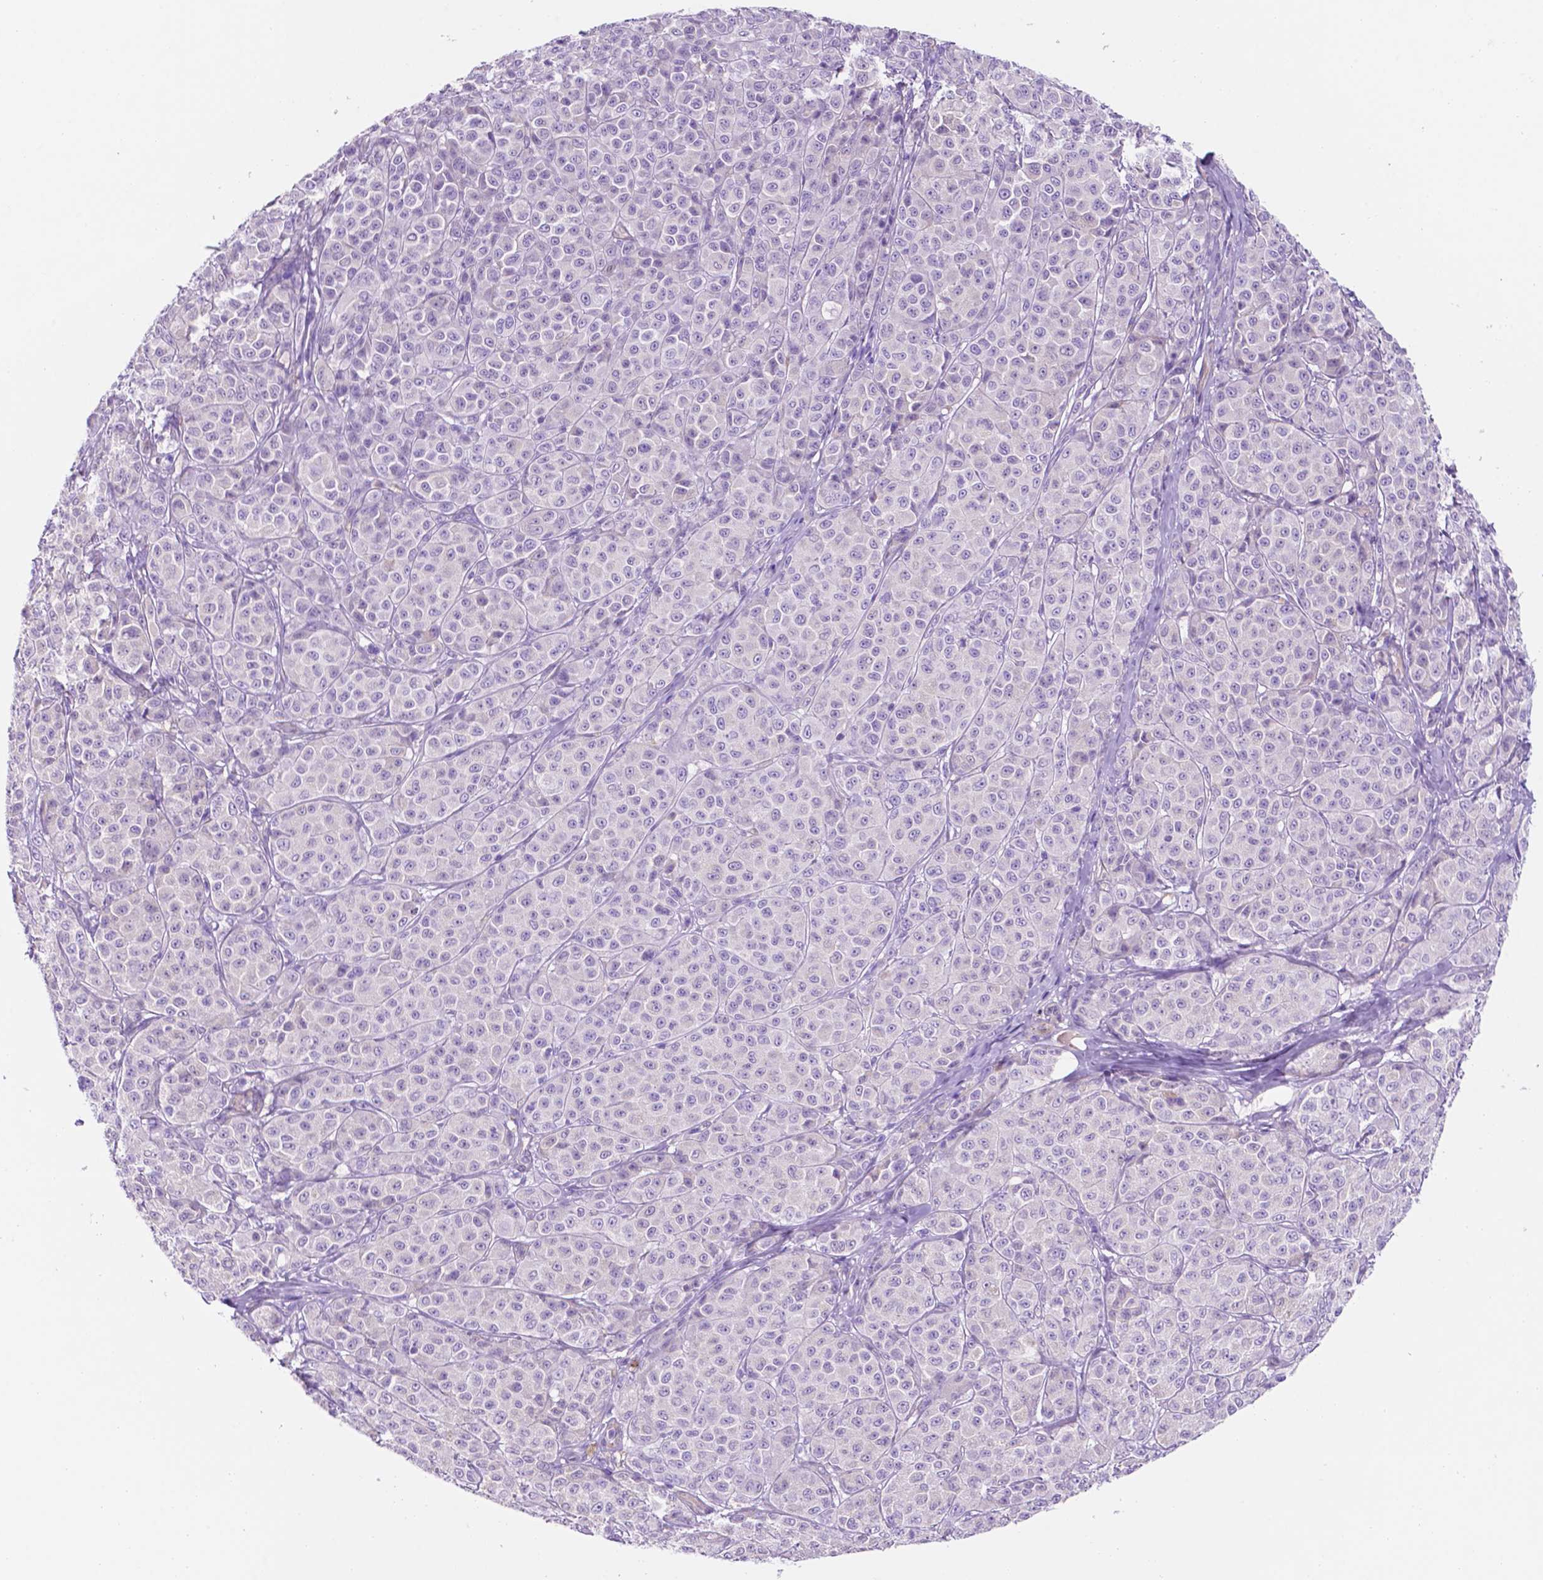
{"staining": {"intensity": "negative", "quantity": "none", "location": "none"}, "tissue": "melanoma", "cell_type": "Tumor cells", "image_type": "cancer", "snomed": [{"axis": "morphology", "description": "Malignant melanoma, NOS"}, {"axis": "topography", "description": "Skin"}], "caption": "Human malignant melanoma stained for a protein using immunohistochemistry shows no staining in tumor cells.", "gene": "CEACAM7", "patient": {"sex": "male", "age": 89}}